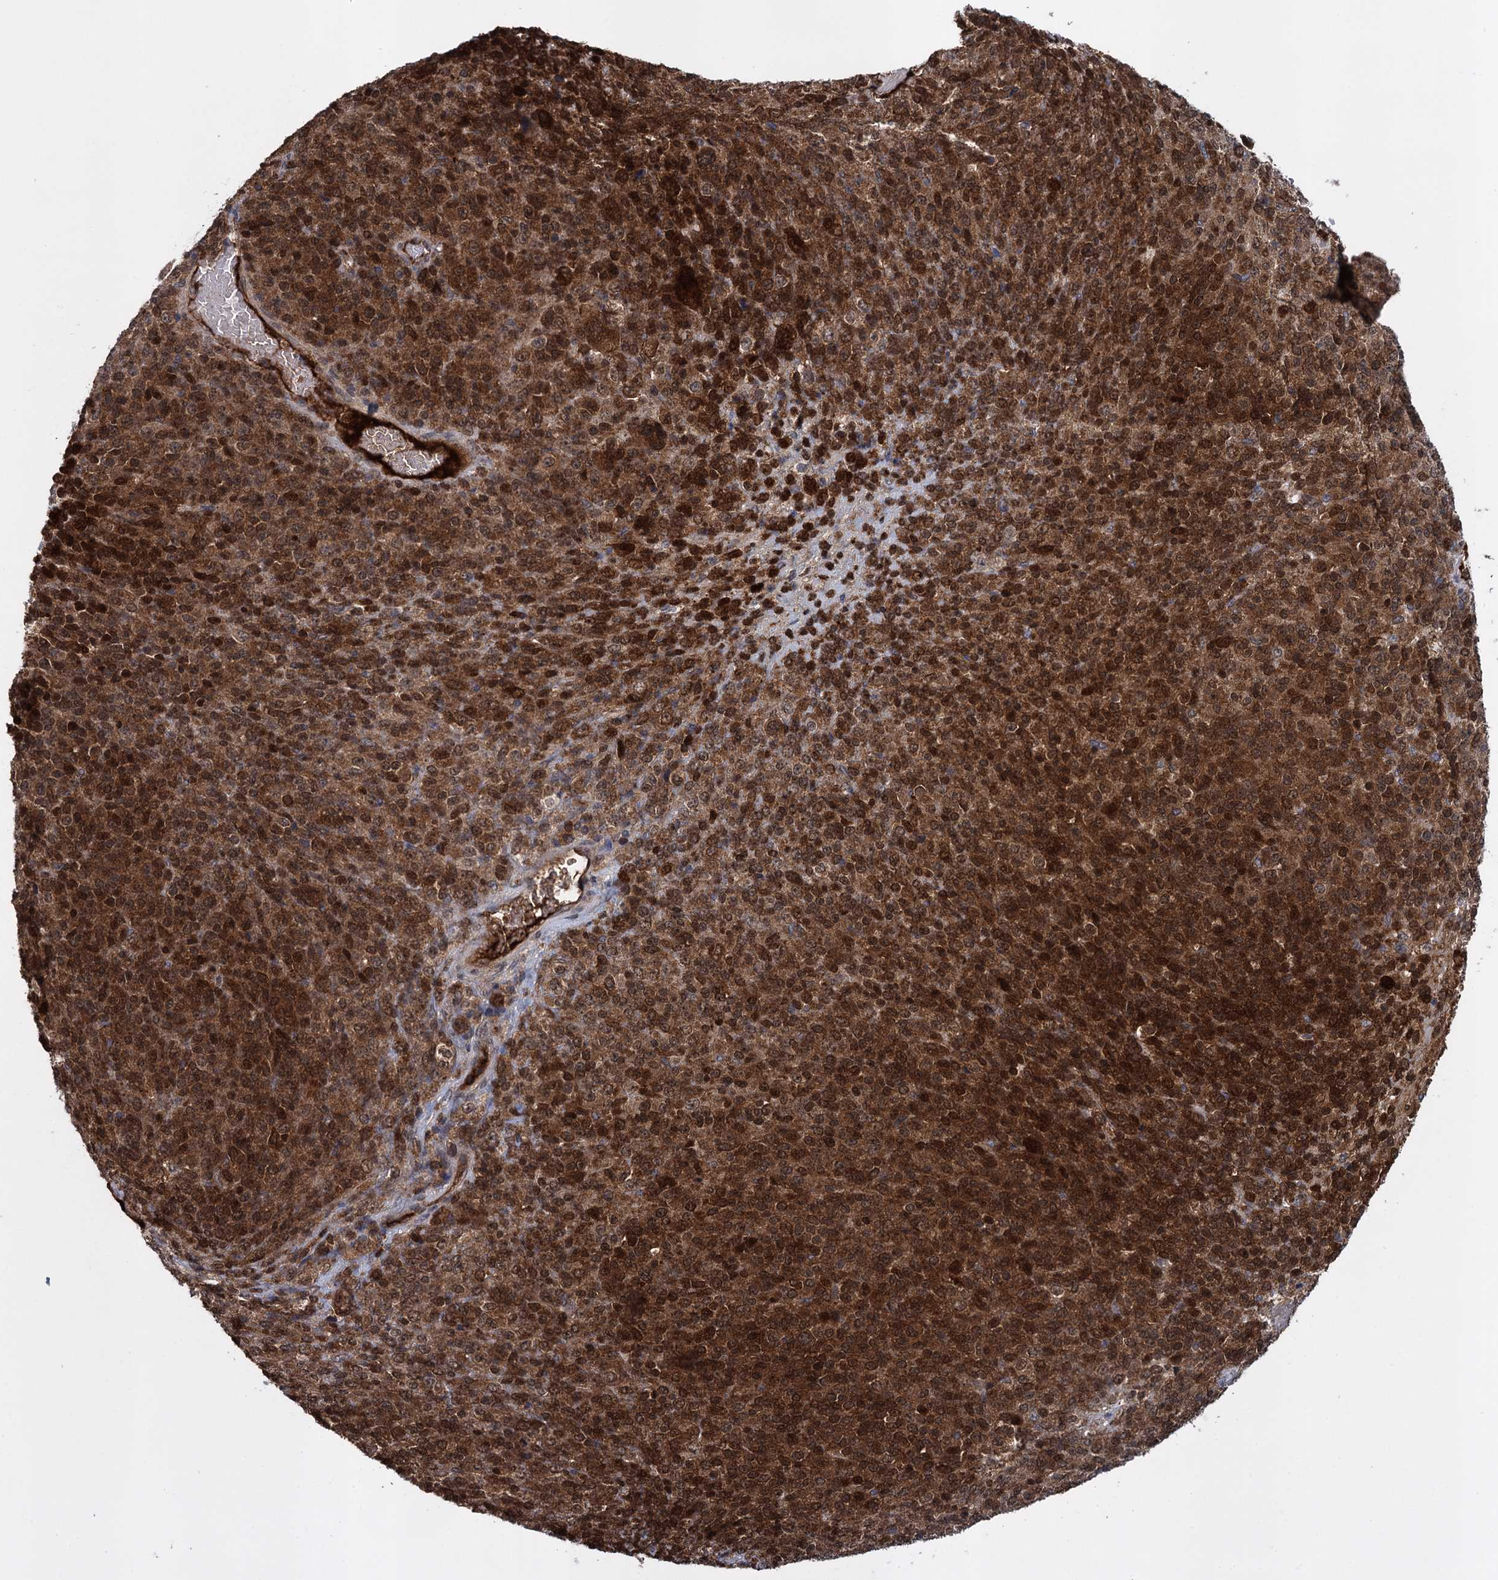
{"staining": {"intensity": "strong", "quantity": ">75%", "location": "cytoplasmic/membranous,nuclear"}, "tissue": "melanoma", "cell_type": "Tumor cells", "image_type": "cancer", "snomed": [{"axis": "morphology", "description": "Malignant melanoma, Metastatic site"}, {"axis": "topography", "description": "Brain"}], "caption": "A high amount of strong cytoplasmic/membranous and nuclear expression is appreciated in approximately >75% of tumor cells in malignant melanoma (metastatic site) tissue.", "gene": "GLO1", "patient": {"sex": "female", "age": 56}}